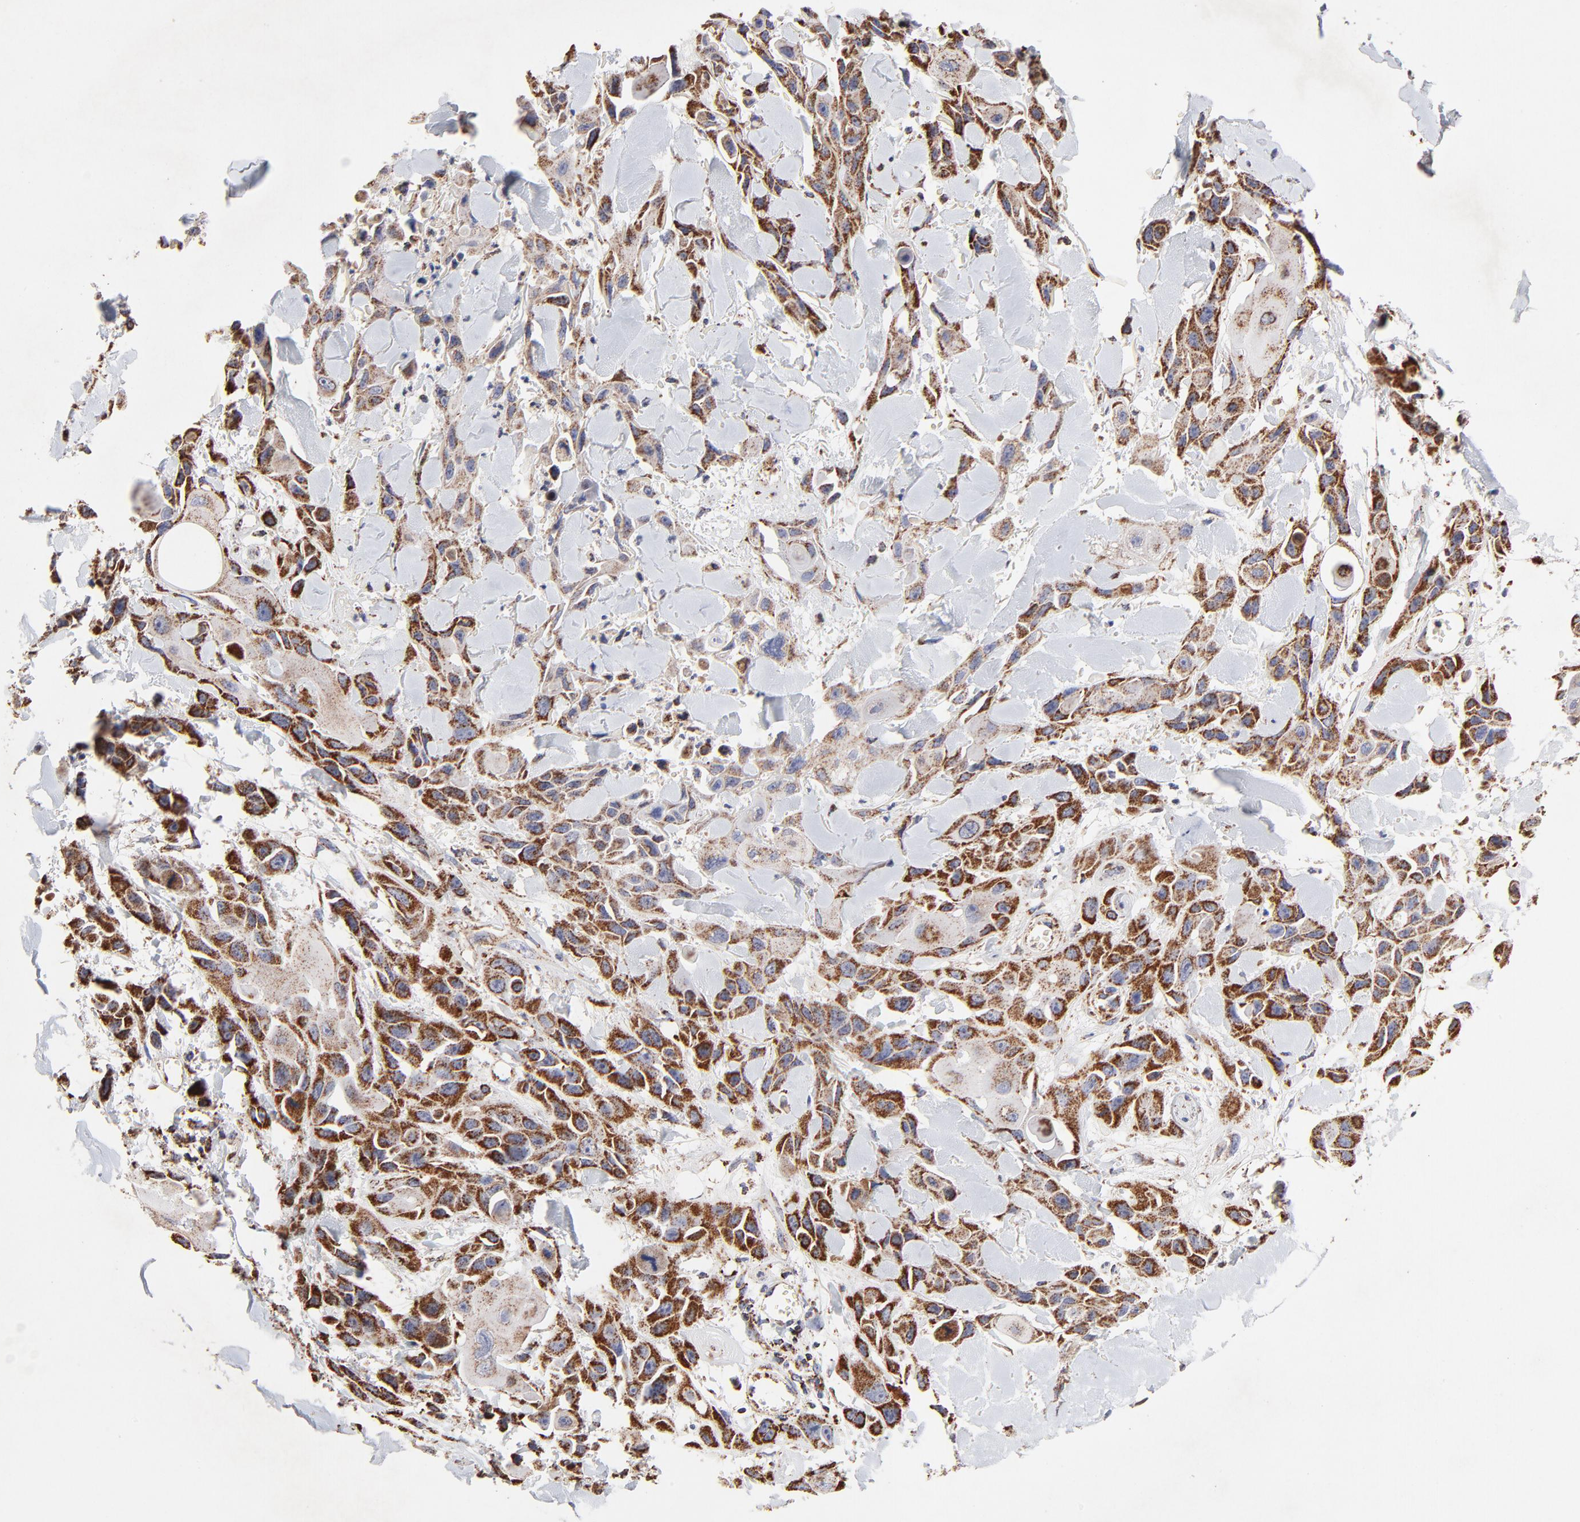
{"staining": {"intensity": "strong", "quantity": ">75%", "location": "cytoplasmic/membranous"}, "tissue": "skin cancer", "cell_type": "Tumor cells", "image_type": "cancer", "snomed": [{"axis": "morphology", "description": "Squamous cell carcinoma, NOS"}, {"axis": "topography", "description": "Skin"}, {"axis": "topography", "description": "Anal"}], "caption": "Human skin cancer stained with a protein marker displays strong staining in tumor cells.", "gene": "SSBP1", "patient": {"sex": "female", "age": 55}}